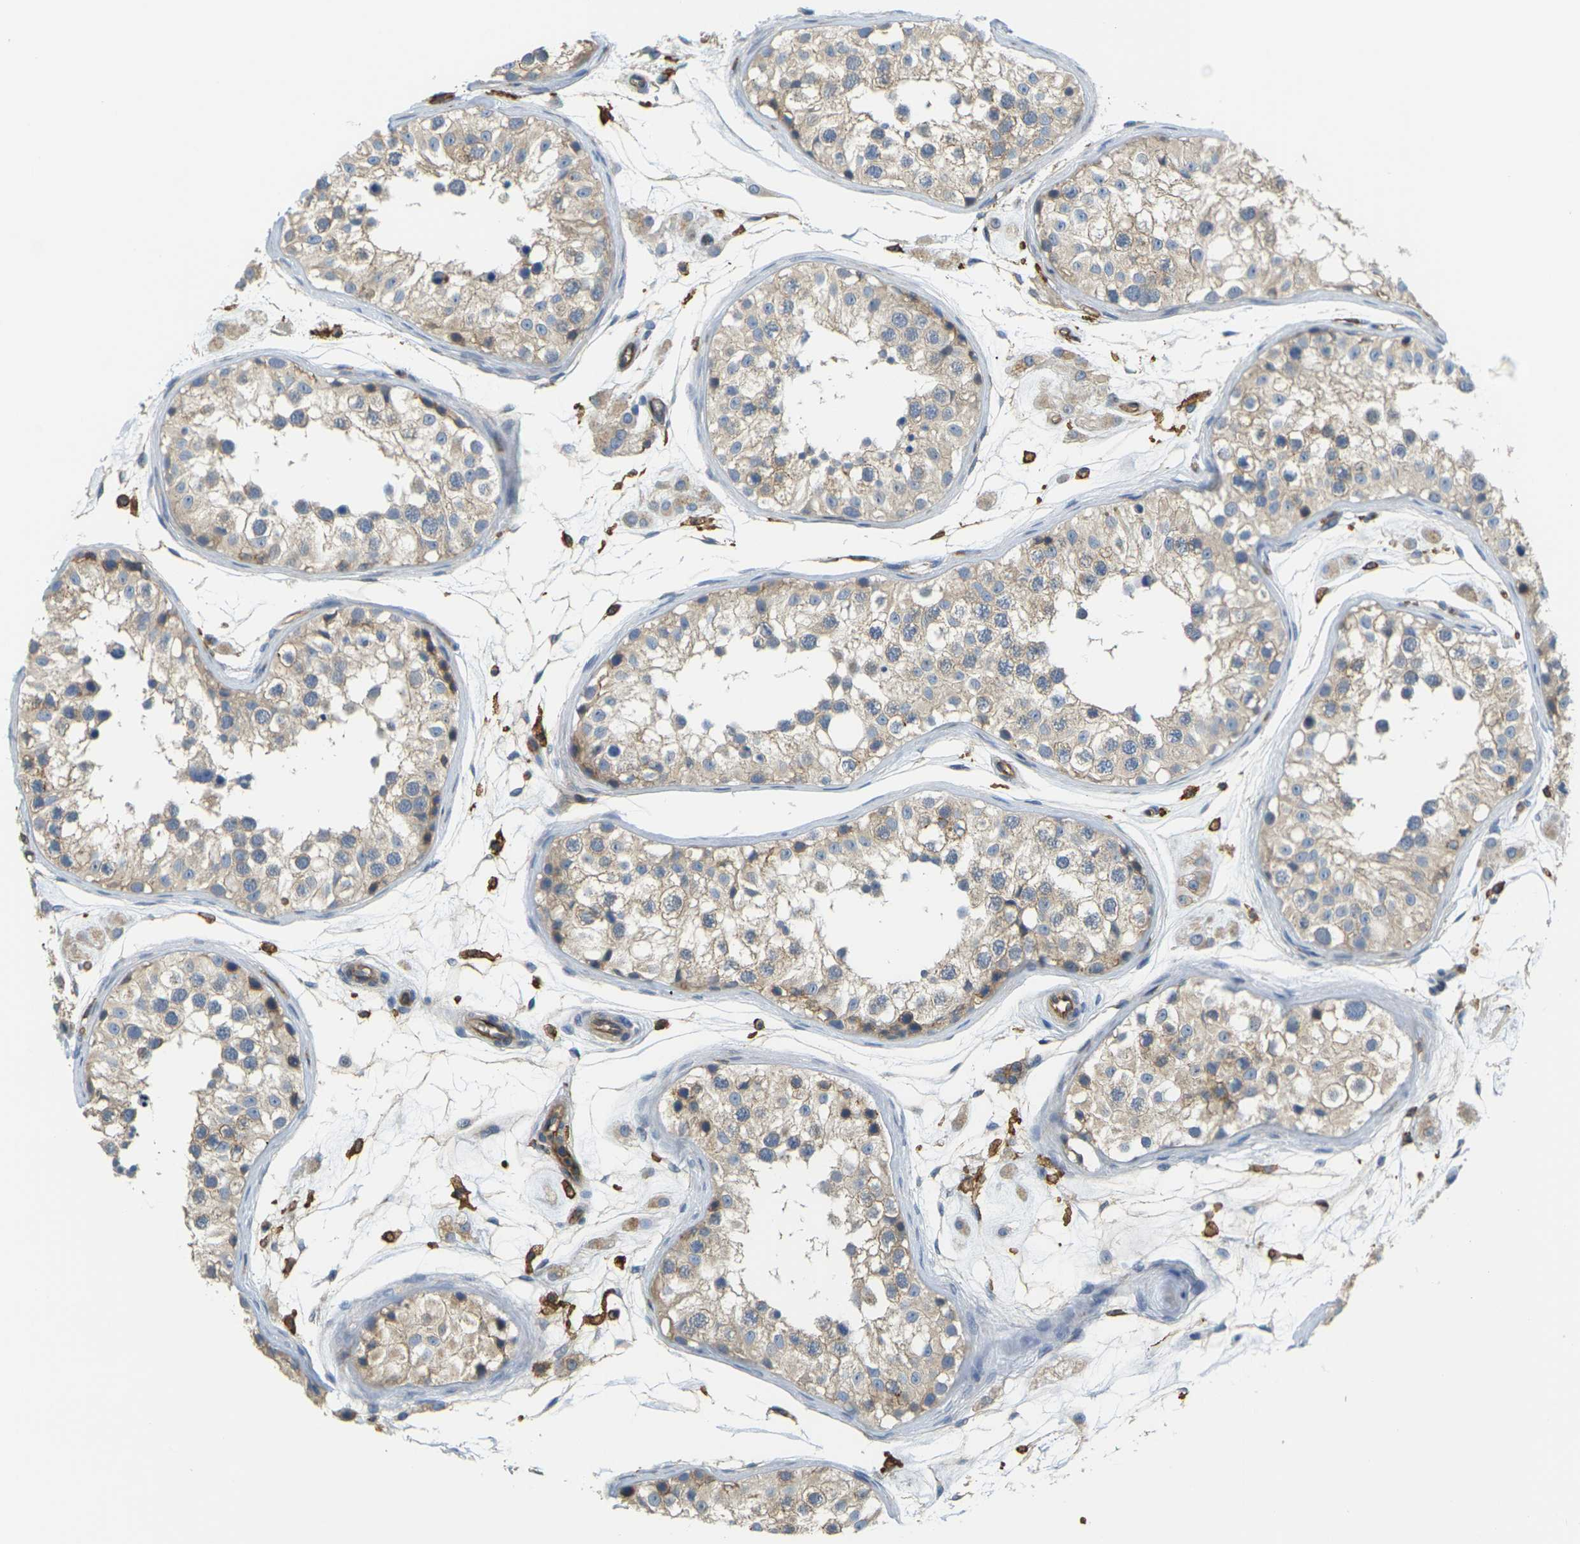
{"staining": {"intensity": "weak", "quantity": ">75%", "location": "cytoplasmic/membranous"}, "tissue": "testis", "cell_type": "Cells in seminiferous ducts", "image_type": "normal", "snomed": [{"axis": "morphology", "description": "Normal tissue, NOS"}, {"axis": "morphology", "description": "Adenocarcinoma, metastatic, NOS"}, {"axis": "topography", "description": "Testis"}], "caption": "Brown immunohistochemical staining in normal testis shows weak cytoplasmic/membranous staining in about >75% of cells in seminiferous ducts. The staining is performed using DAB brown chromogen to label protein expression. The nuclei are counter-stained blue using hematoxylin.", "gene": "IQGAP1", "patient": {"sex": "male", "age": 26}}